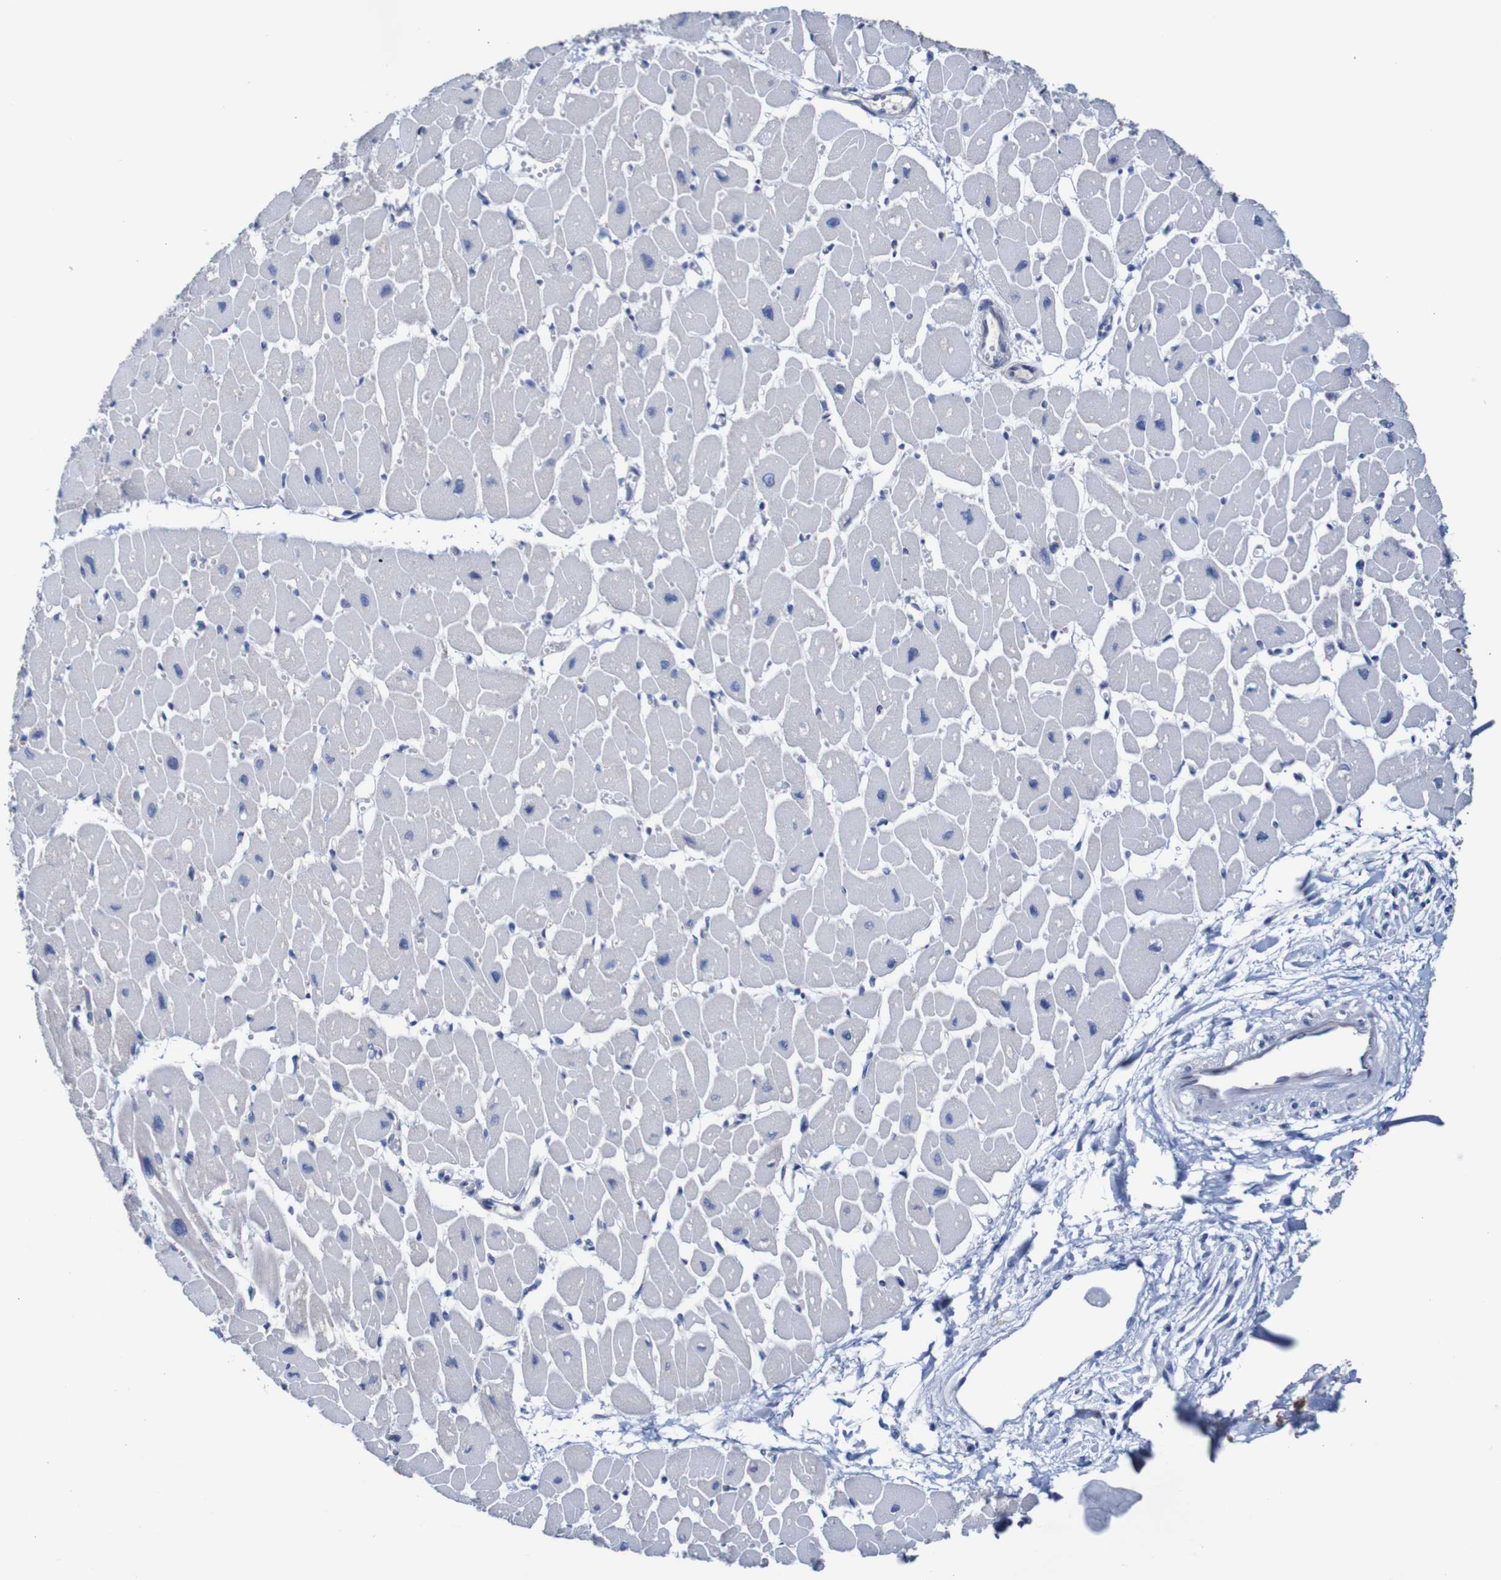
{"staining": {"intensity": "negative", "quantity": "none", "location": "none"}, "tissue": "heart muscle", "cell_type": "Cardiomyocytes", "image_type": "normal", "snomed": [{"axis": "morphology", "description": "Normal tissue, NOS"}, {"axis": "topography", "description": "Heart"}], "caption": "The photomicrograph exhibits no significant positivity in cardiomyocytes of heart muscle.", "gene": "RIGI", "patient": {"sex": "female", "age": 54}}